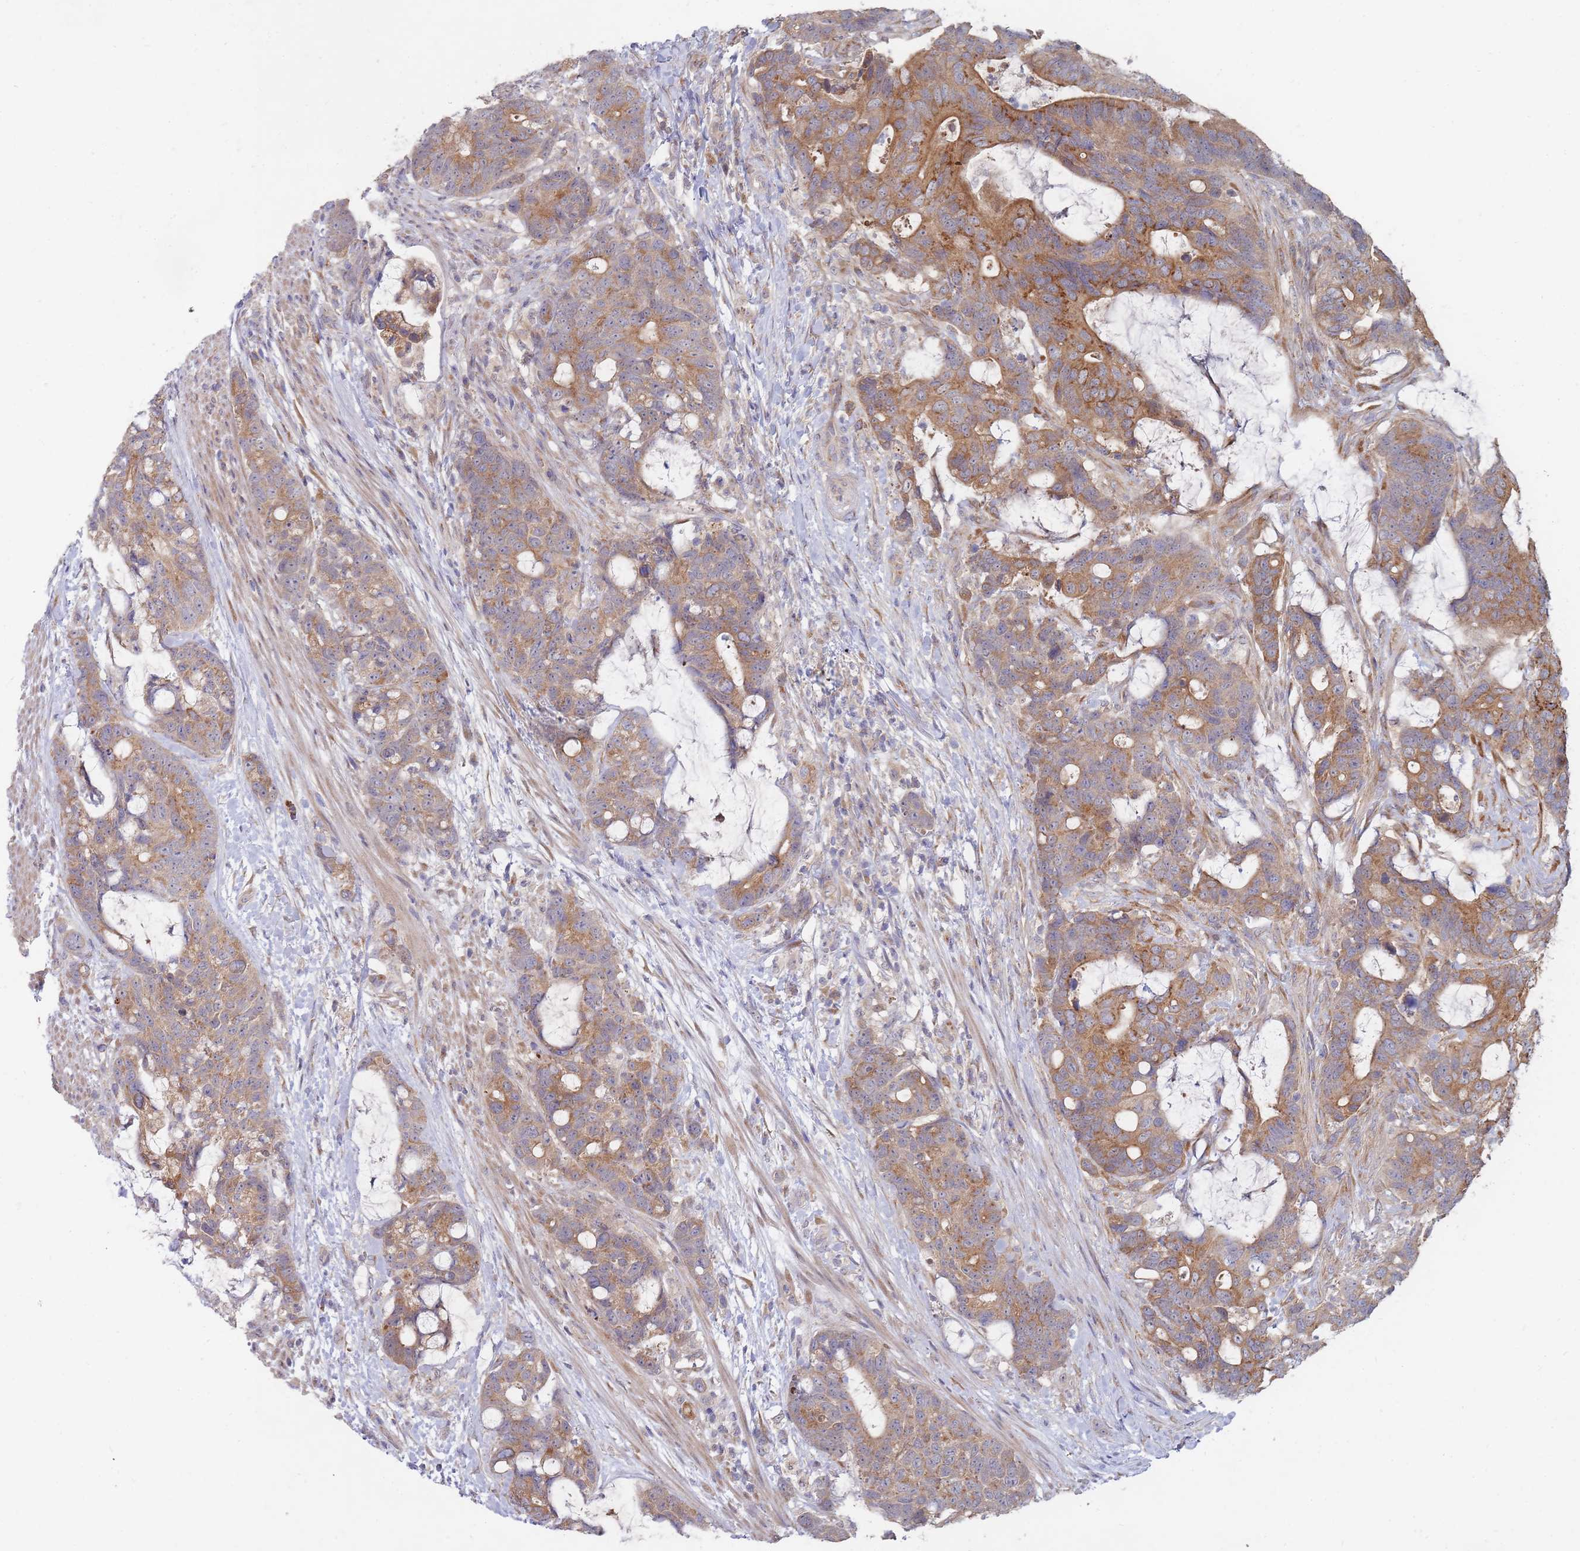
{"staining": {"intensity": "moderate", "quantity": ">75%", "location": "cytoplasmic/membranous"}, "tissue": "colorectal cancer", "cell_type": "Tumor cells", "image_type": "cancer", "snomed": [{"axis": "morphology", "description": "Adenocarcinoma, NOS"}, {"axis": "topography", "description": "Colon"}], "caption": "Colorectal cancer stained with DAB immunohistochemistry (IHC) demonstrates medium levels of moderate cytoplasmic/membranous staining in about >75% of tumor cells.", "gene": "SLC35F5", "patient": {"sex": "female", "age": 82}}